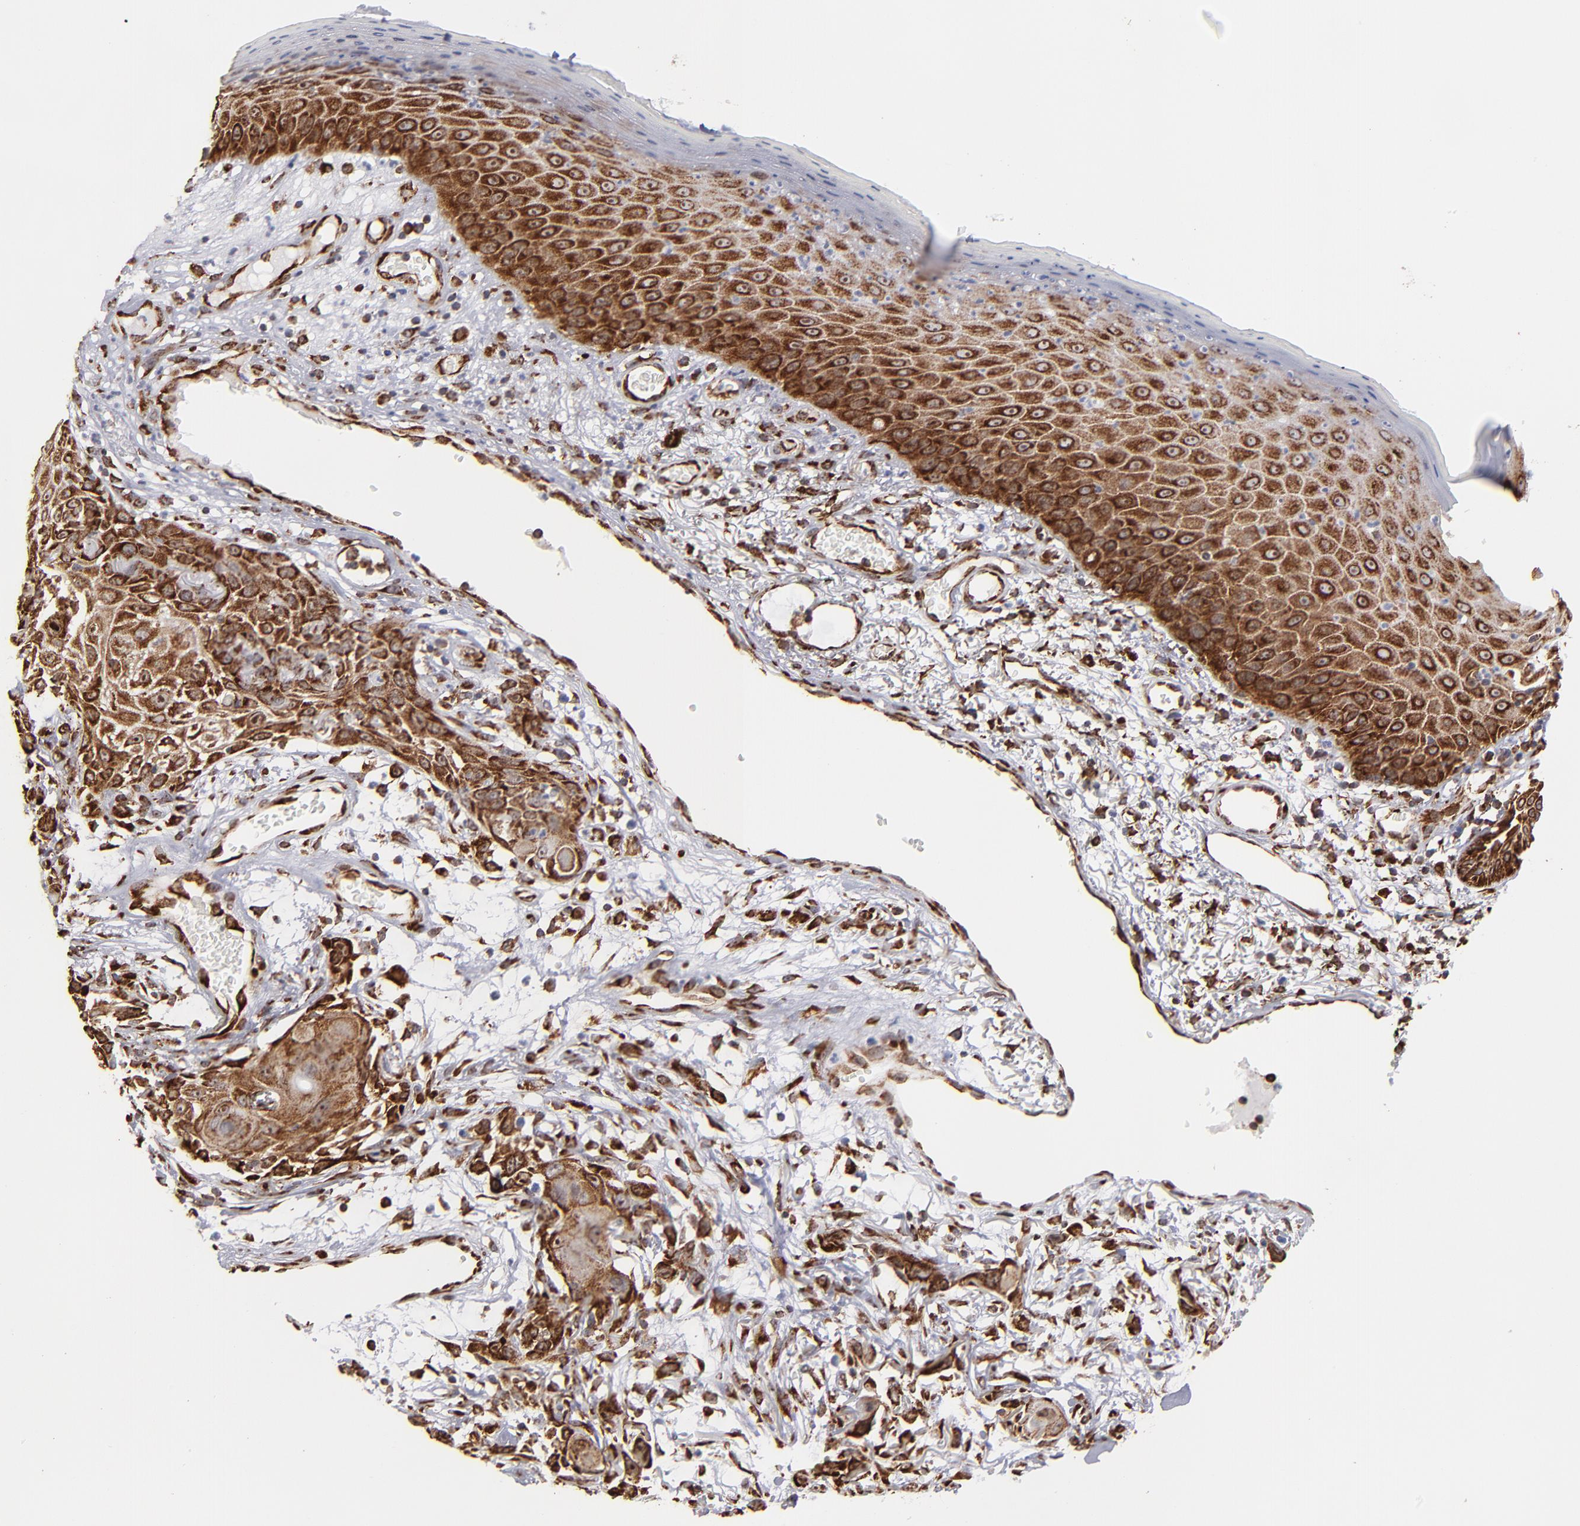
{"staining": {"intensity": "strong", "quantity": ">75%", "location": "cytoplasmic/membranous"}, "tissue": "skin cancer", "cell_type": "Tumor cells", "image_type": "cancer", "snomed": [{"axis": "morphology", "description": "Squamous cell carcinoma, NOS"}, {"axis": "topography", "description": "Skin"}], "caption": "Human skin squamous cell carcinoma stained with a protein marker reveals strong staining in tumor cells.", "gene": "KTN1", "patient": {"sex": "female", "age": 59}}